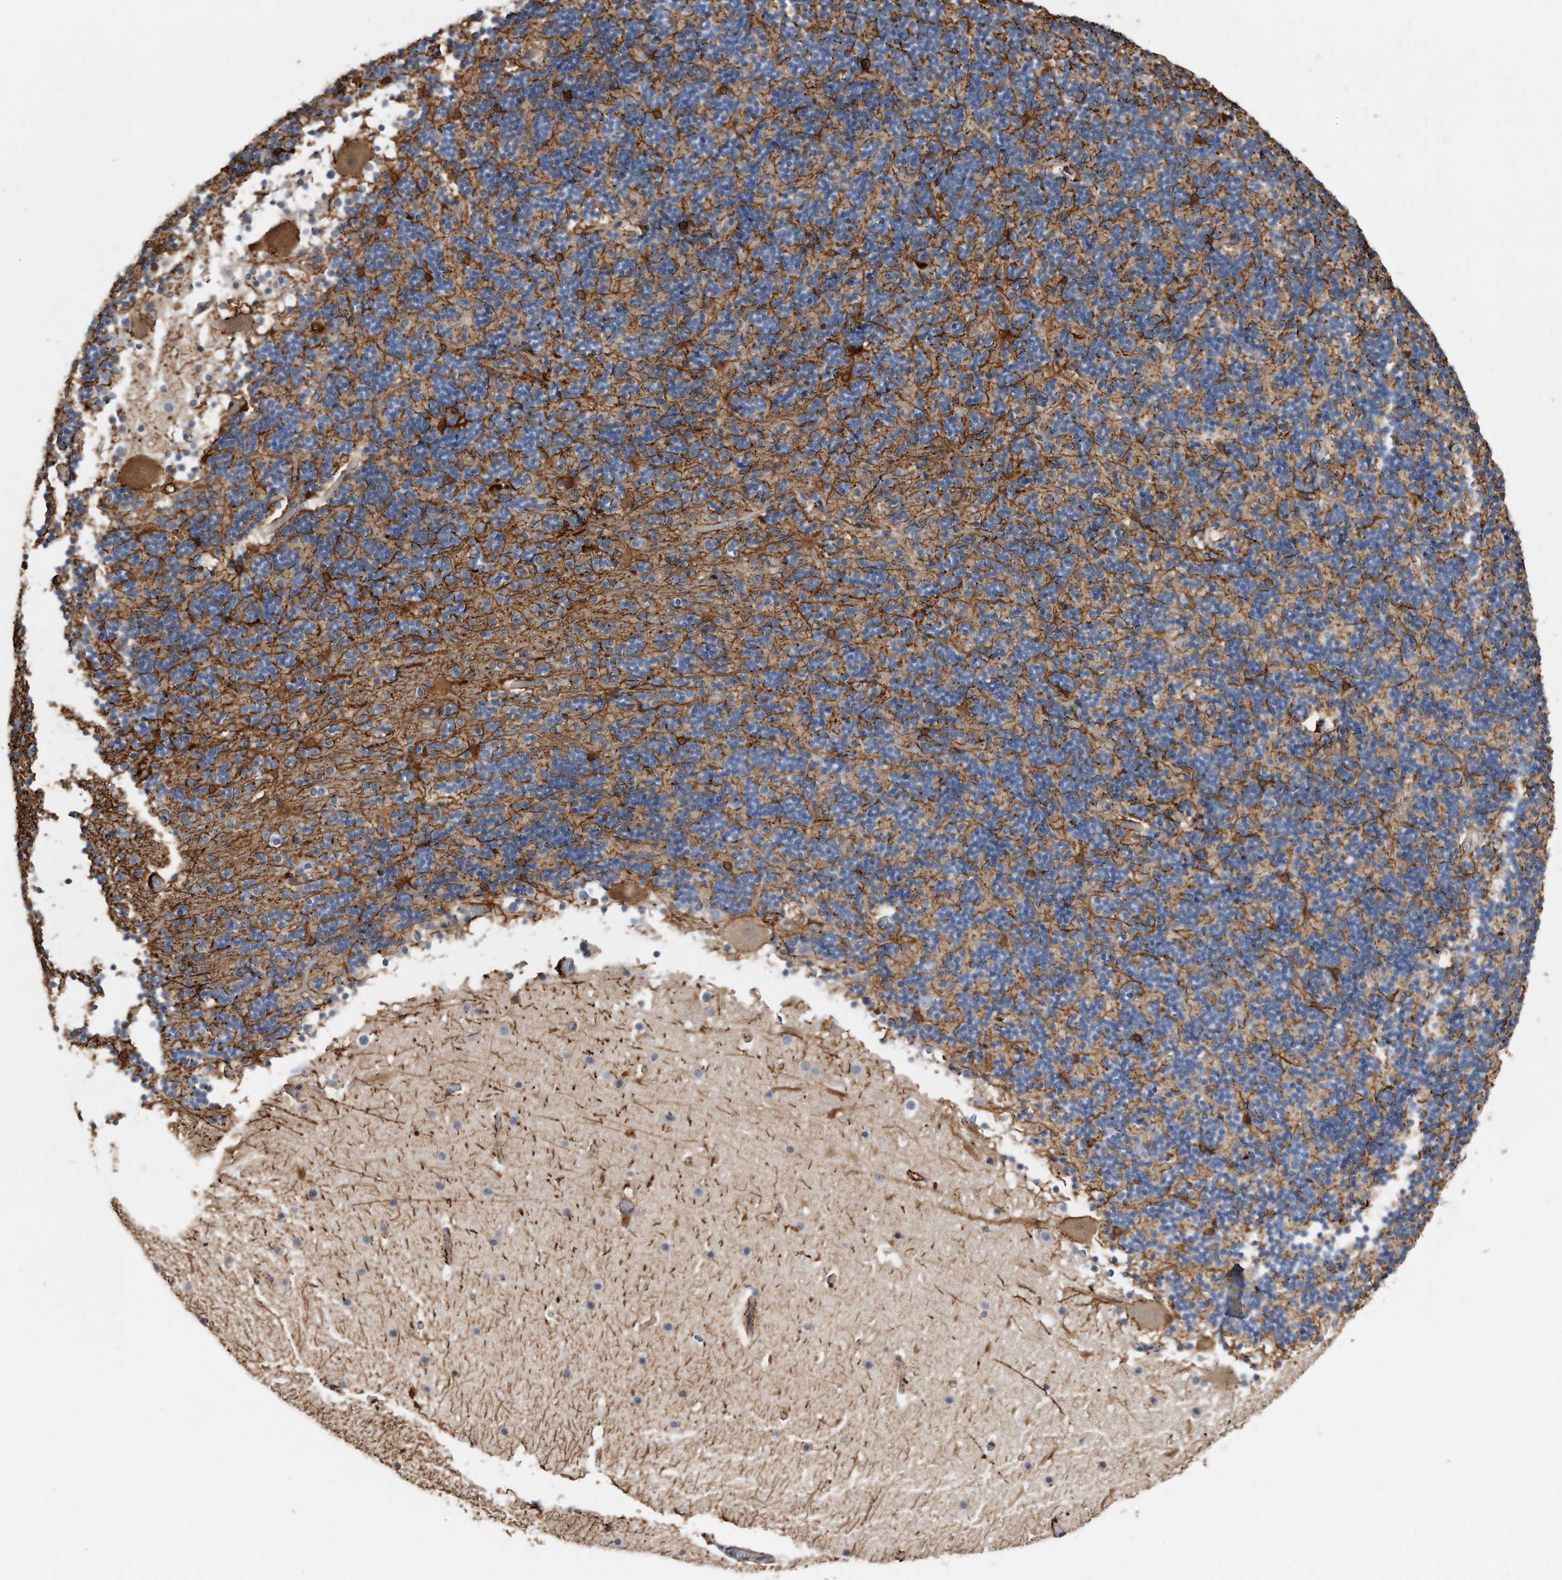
{"staining": {"intensity": "weak", "quantity": "<25%", "location": "cytoplasmic/membranous"}, "tissue": "cerebellum", "cell_type": "Cells in granular layer", "image_type": "normal", "snomed": [{"axis": "morphology", "description": "Normal tissue, NOS"}, {"axis": "topography", "description": "Cerebellum"}], "caption": "Immunohistochemistry (IHC) photomicrograph of benign cerebellum: human cerebellum stained with DAB (3,3'-diaminobenzidine) reveals no significant protein staining in cells in granular layer.", "gene": "GPC1", "patient": {"sex": "male", "age": 57}}